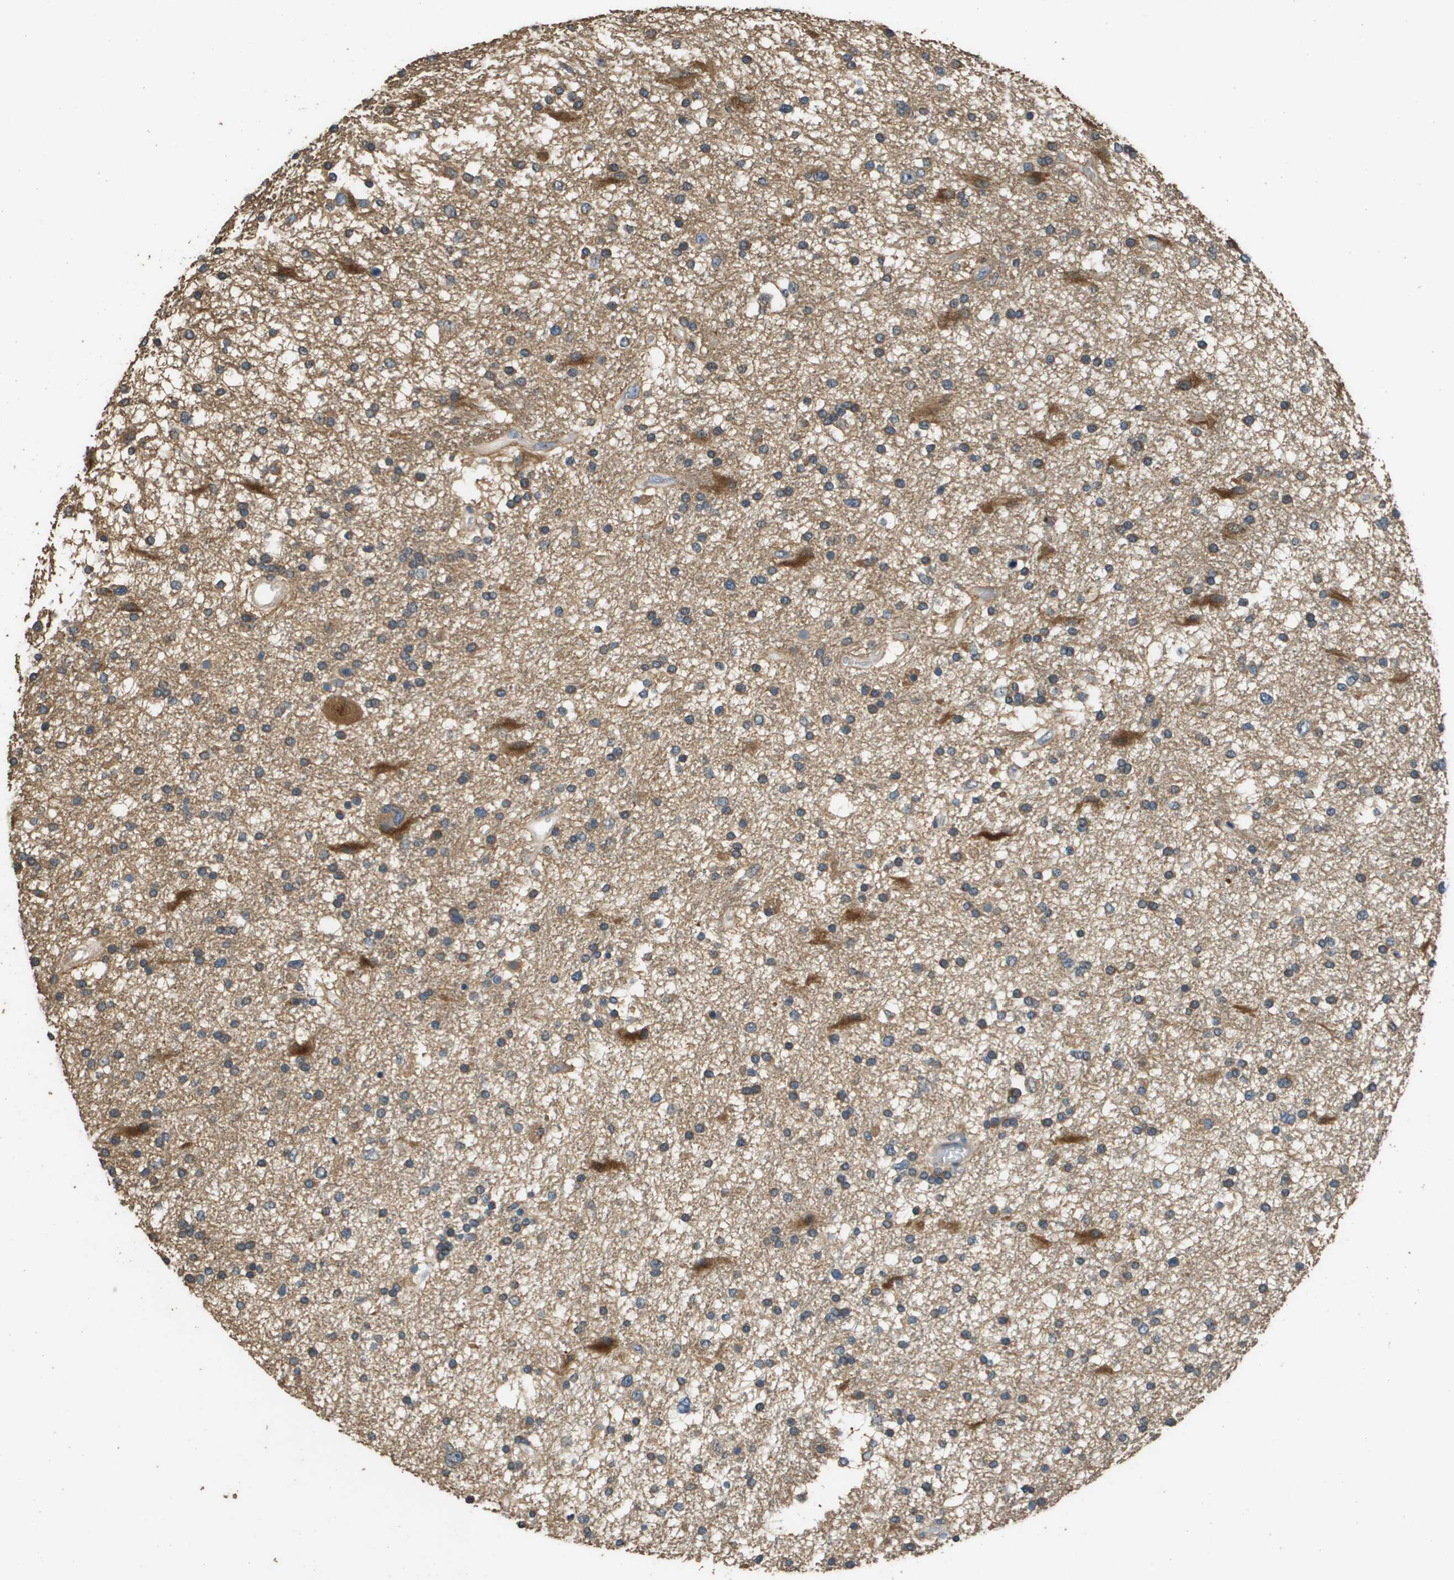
{"staining": {"intensity": "moderate", "quantity": "25%-75%", "location": "cytoplasmic/membranous"}, "tissue": "glioma", "cell_type": "Tumor cells", "image_type": "cancer", "snomed": [{"axis": "morphology", "description": "Glioma, malignant, High grade"}, {"axis": "topography", "description": "Brain"}], "caption": "Human glioma stained with a protein marker reveals moderate staining in tumor cells.", "gene": "RAB6B", "patient": {"sex": "male", "age": 33}}